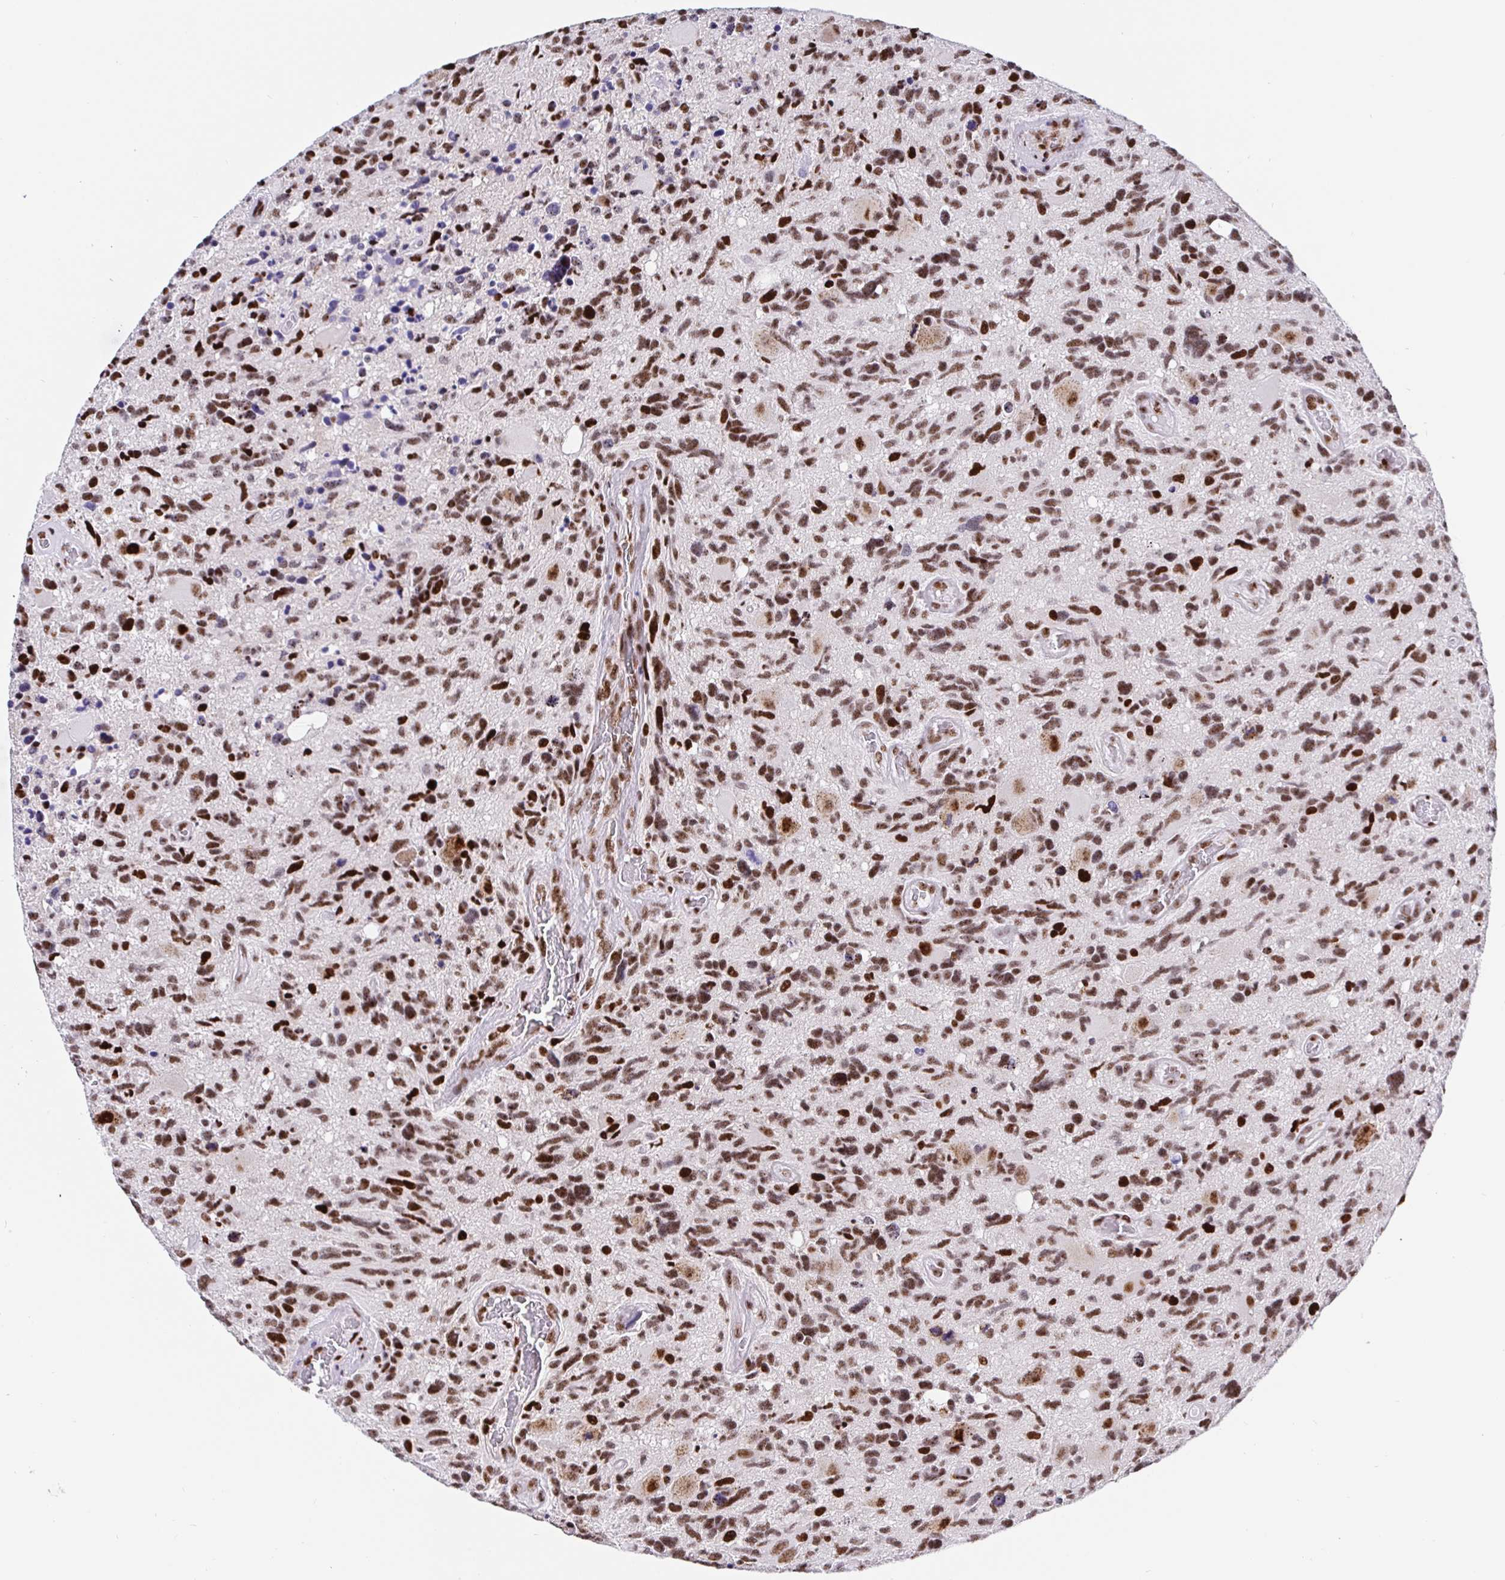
{"staining": {"intensity": "strong", "quantity": ">75%", "location": "nuclear"}, "tissue": "glioma", "cell_type": "Tumor cells", "image_type": "cancer", "snomed": [{"axis": "morphology", "description": "Glioma, malignant, High grade"}, {"axis": "topography", "description": "Brain"}], "caption": "Tumor cells show strong nuclear expression in approximately >75% of cells in malignant glioma (high-grade).", "gene": "SETD5", "patient": {"sex": "male", "age": 49}}